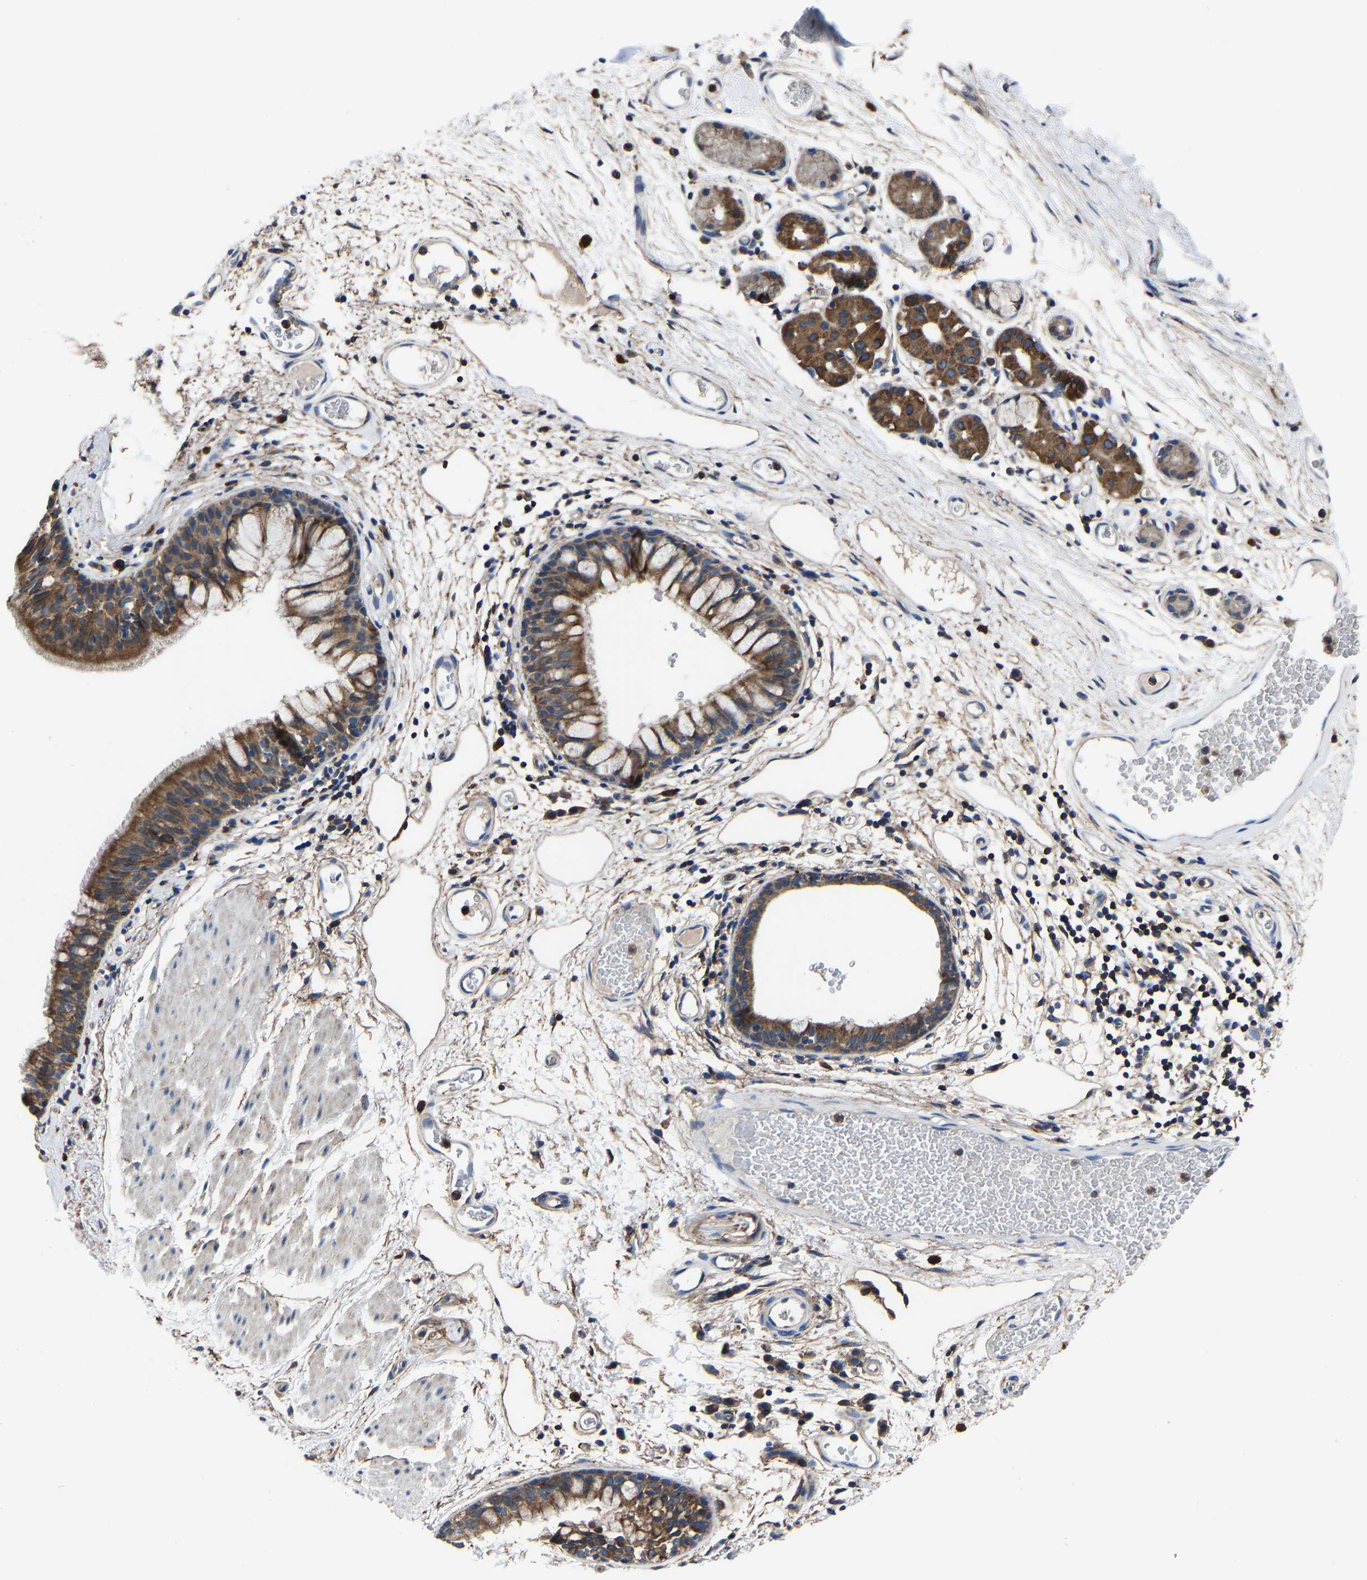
{"staining": {"intensity": "moderate", "quantity": ">75%", "location": "cytoplasmic/membranous"}, "tissue": "bronchus", "cell_type": "Respiratory epithelial cells", "image_type": "normal", "snomed": [{"axis": "morphology", "description": "Normal tissue, NOS"}, {"axis": "topography", "description": "Cartilage tissue"}, {"axis": "topography", "description": "Bronchus"}], "caption": "Normal bronchus demonstrates moderate cytoplasmic/membranous expression in about >75% of respiratory epithelial cells, visualized by immunohistochemistry. The staining was performed using DAB (3,3'-diaminobenzidine), with brown indicating positive protein expression. Nuclei are stained blue with hematoxylin.", "gene": "KIAA1958", "patient": {"sex": "female", "age": 53}}